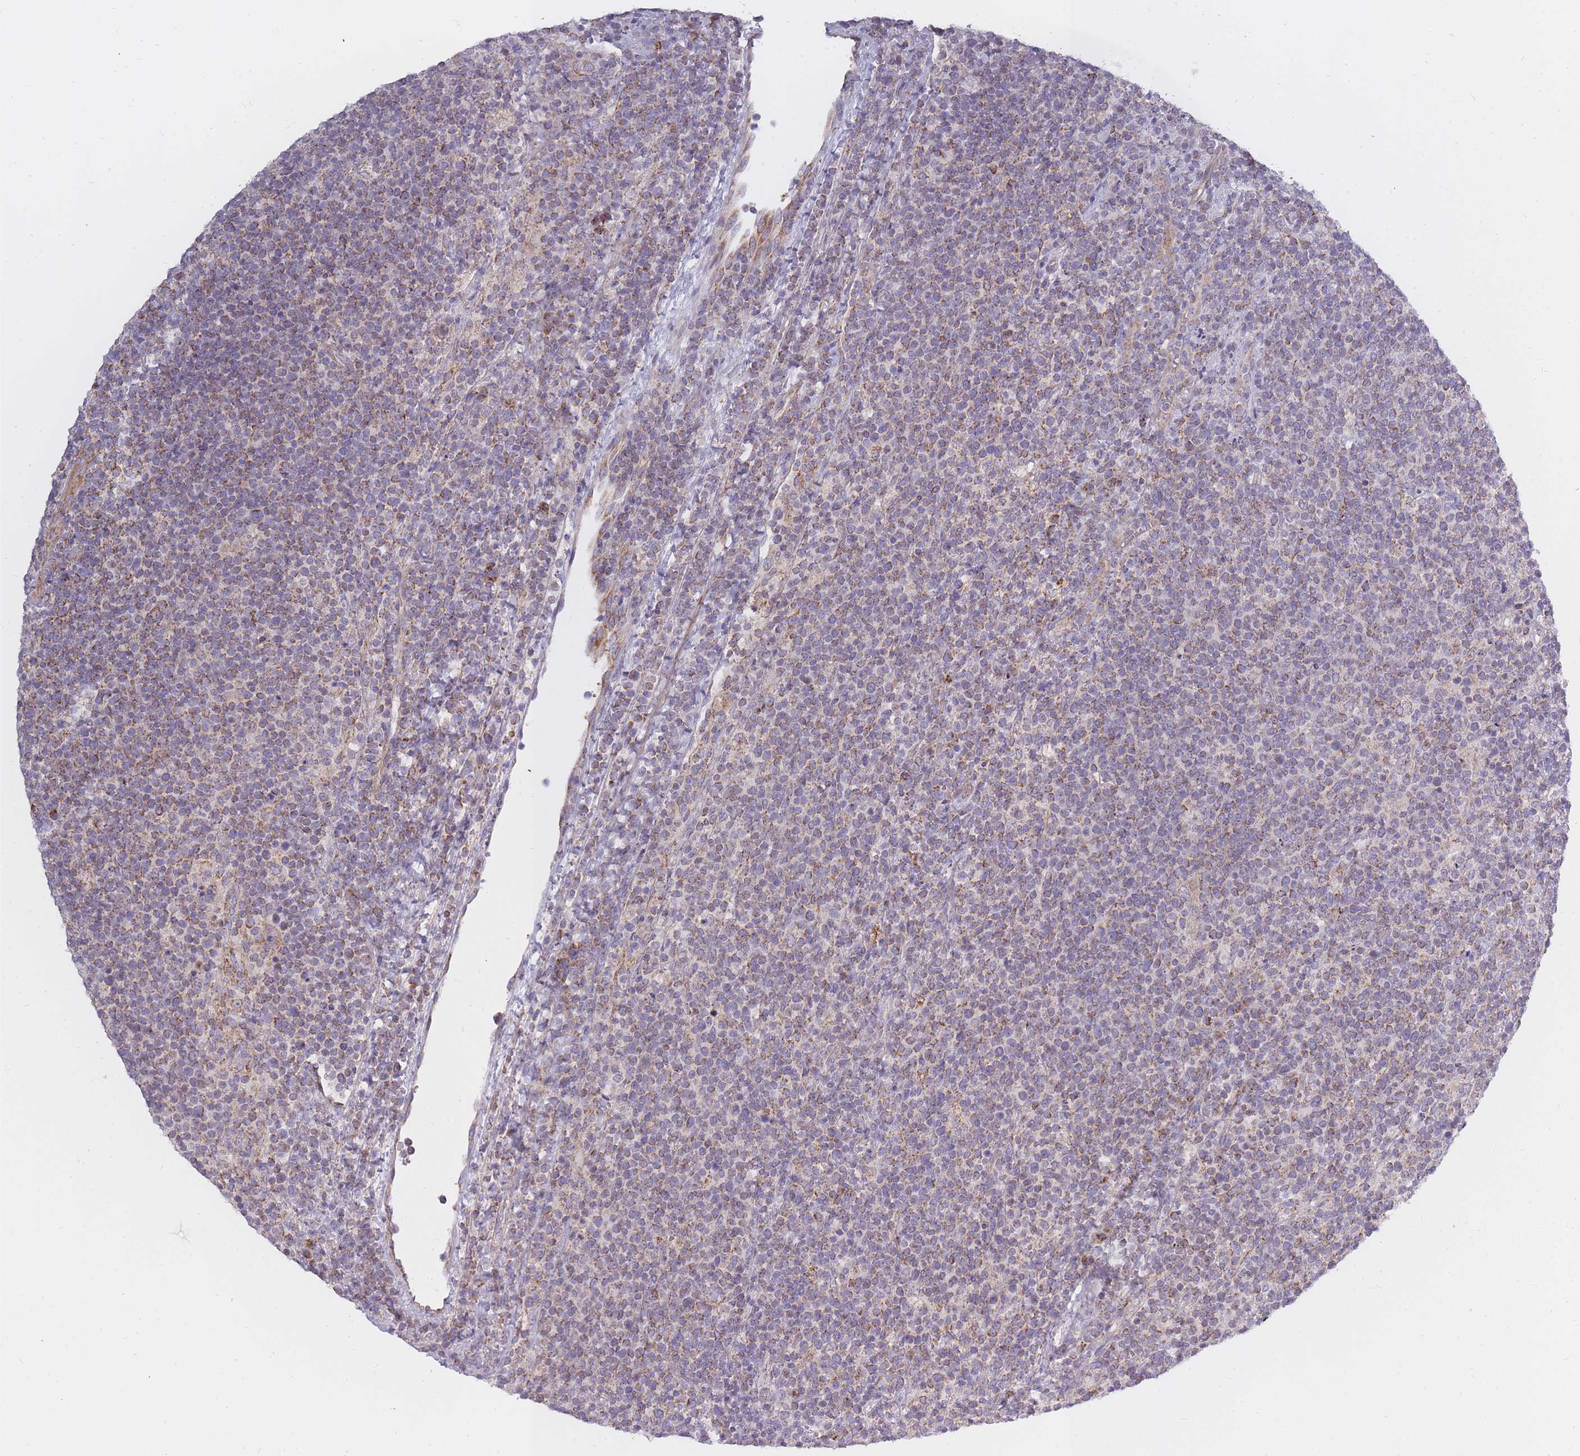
{"staining": {"intensity": "moderate", "quantity": ">75%", "location": "cytoplasmic/membranous"}, "tissue": "lymphoma", "cell_type": "Tumor cells", "image_type": "cancer", "snomed": [{"axis": "morphology", "description": "Malignant lymphoma, non-Hodgkin's type, High grade"}, {"axis": "topography", "description": "Lymph node"}], "caption": "Malignant lymphoma, non-Hodgkin's type (high-grade) stained with a brown dye displays moderate cytoplasmic/membranous positive staining in about >75% of tumor cells.", "gene": "ALKBH4", "patient": {"sex": "male", "age": 61}}